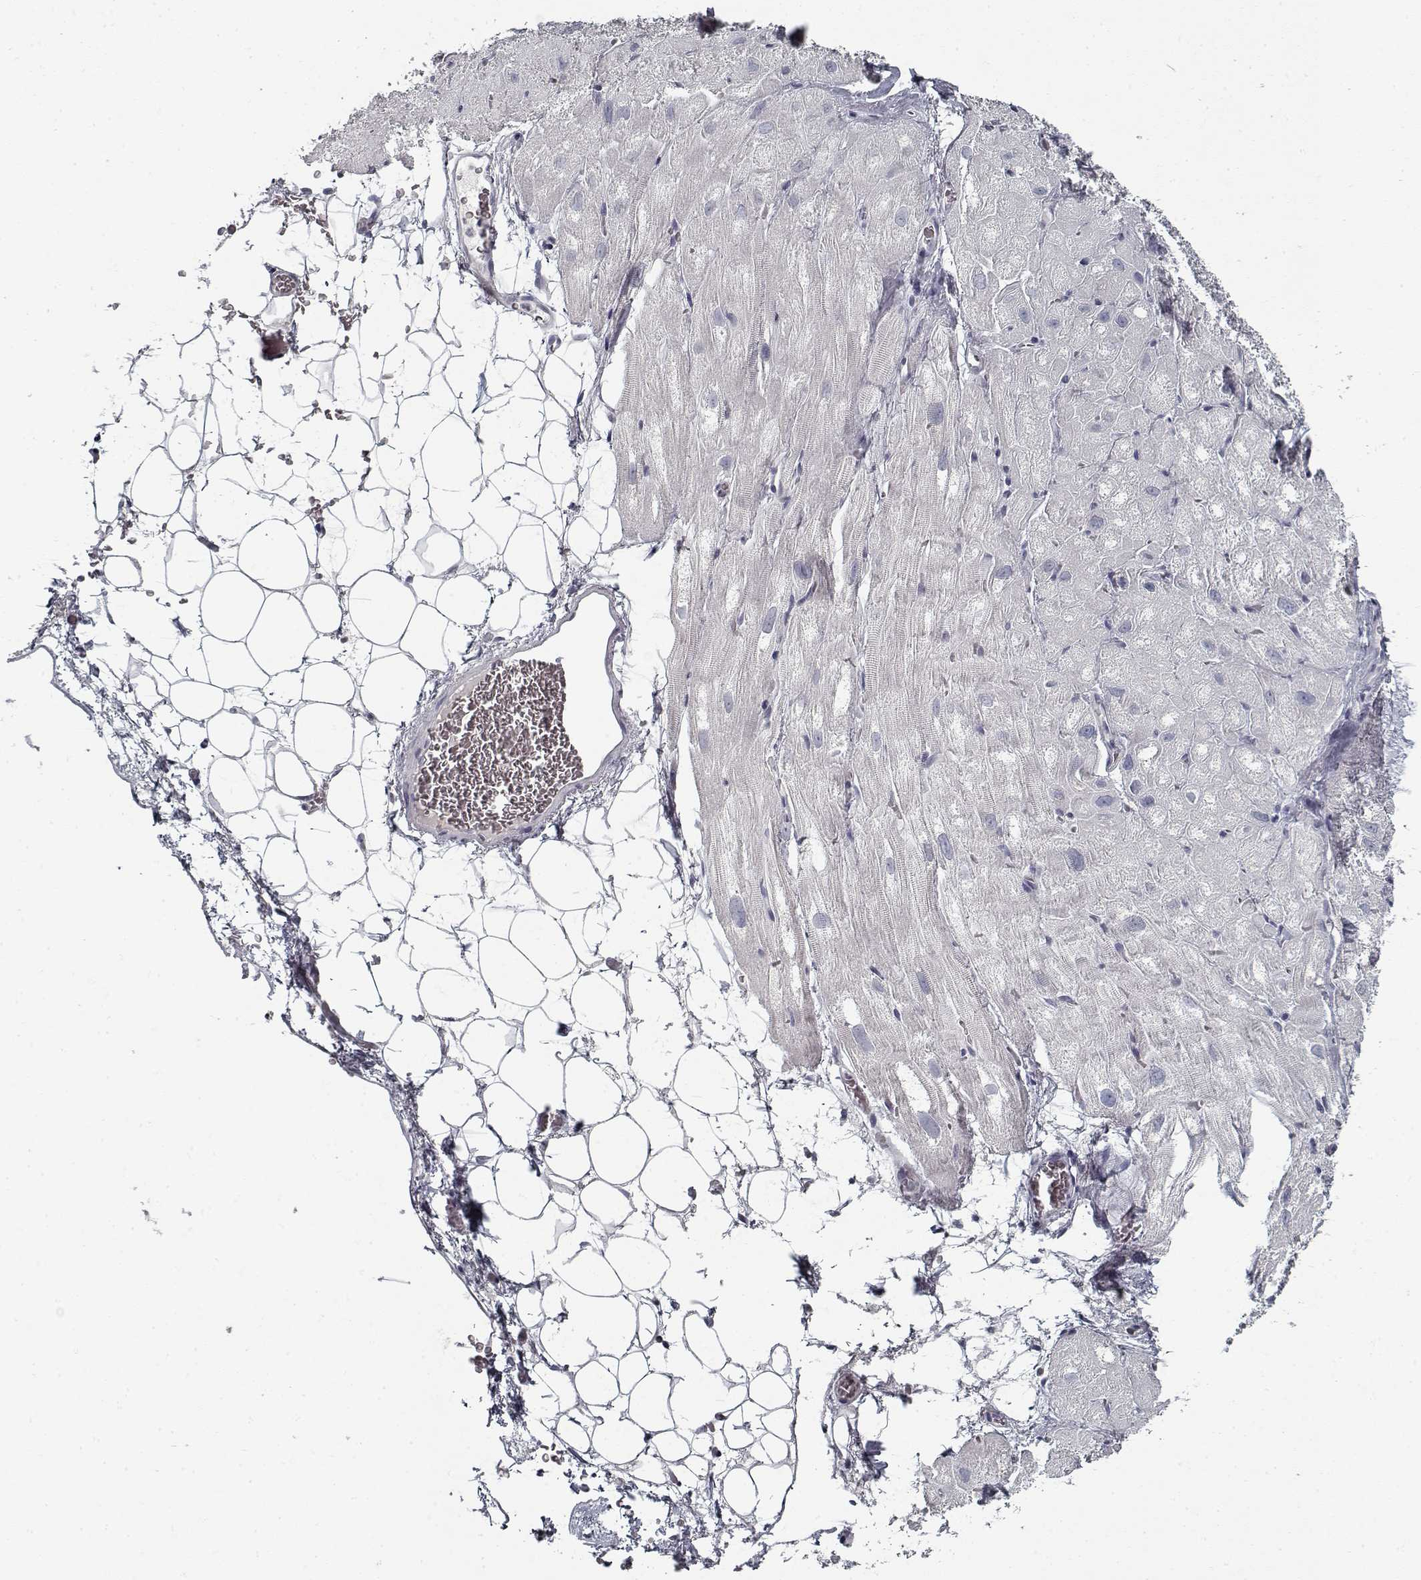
{"staining": {"intensity": "negative", "quantity": "none", "location": "none"}, "tissue": "heart muscle", "cell_type": "Cardiomyocytes", "image_type": "normal", "snomed": [{"axis": "morphology", "description": "Normal tissue, NOS"}, {"axis": "topography", "description": "Heart"}], "caption": "This is an immunohistochemistry (IHC) micrograph of normal heart muscle. There is no positivity in cardiomyocytes.", "gene": "GAD2", "patient": {"sex": "male", "age": 61}}